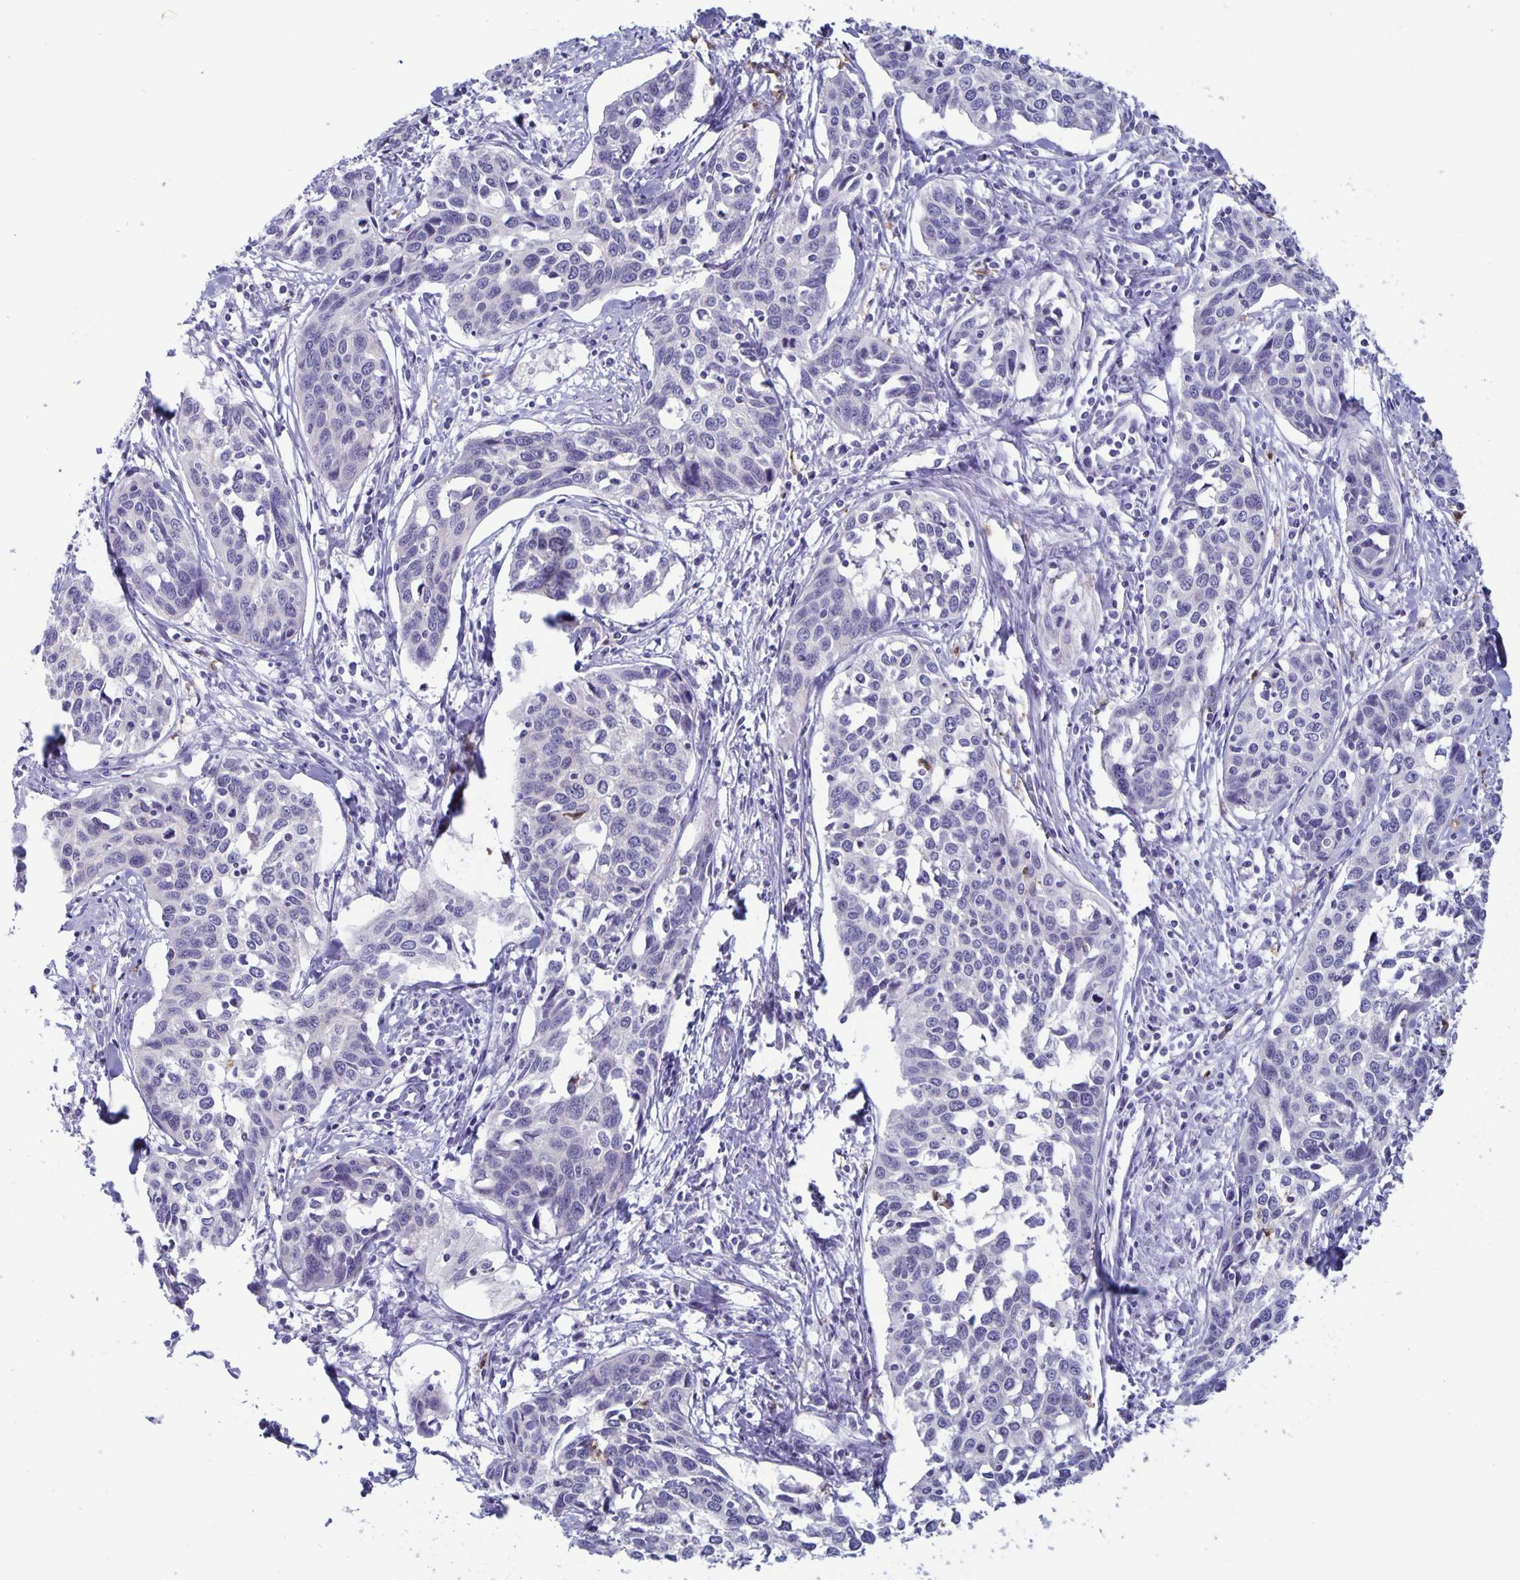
{"staining": {"intensity": "weak", "quantity": "<25%", "location": "cytoplasmic/membranous"}, "tissue": "cervical cancer", "cell_type": "Tumor cells", "image_type": "cancer", "snomed": [{"axis": "morphology", "description": "Squamous cell carcinoma, NOS"}, {"axis": "topography", "description": "Cervix"}], "caption": "High power microscopy photomicrograph of an IHC photomicrograph of cervical squamous cell carcinoma, revealing no significant positivity in tumor cells.", "gene": "PLCB3", "patient": {"sex": "female", "age": 31}}